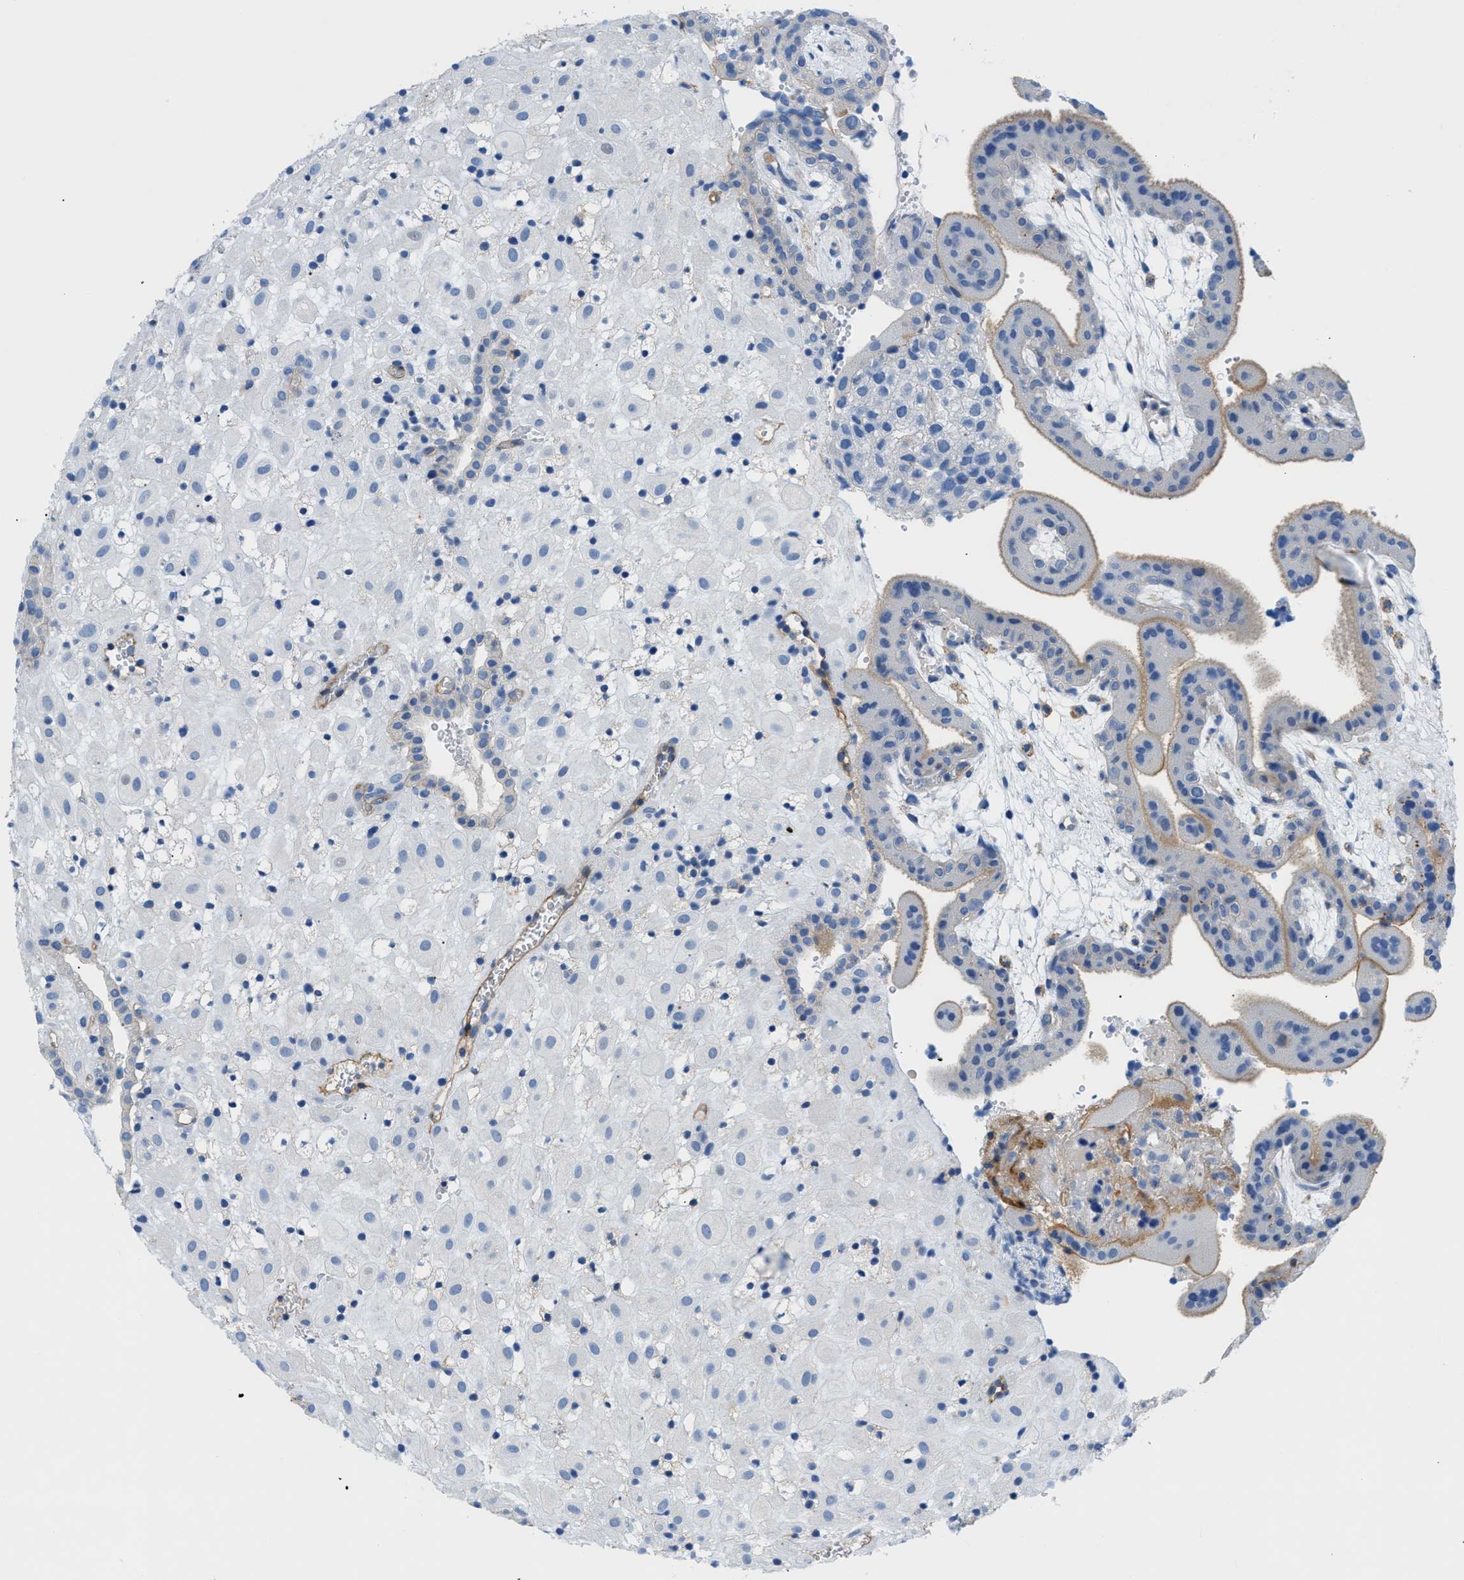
{"staining": {"intensity": "negative", "quantity": "none", "location": "none"}, "tissue": "placenta", "cell_type": "Decidual cells", "image_type": "normal", "snomed": [{"axis": "morphology", "description": "Normal tissue, NOS"}, {"axis": "topography", "description": "Placenta"}], "caption": "High power microscopy image of an immunohistochemistry (IHC) photomicrograph of normal placenta, revealing no significant expression in decidual cells. Nuclei are stained in blue.", "gene": "ORAI1", "patient": {"sex": "female", "age": 18}}